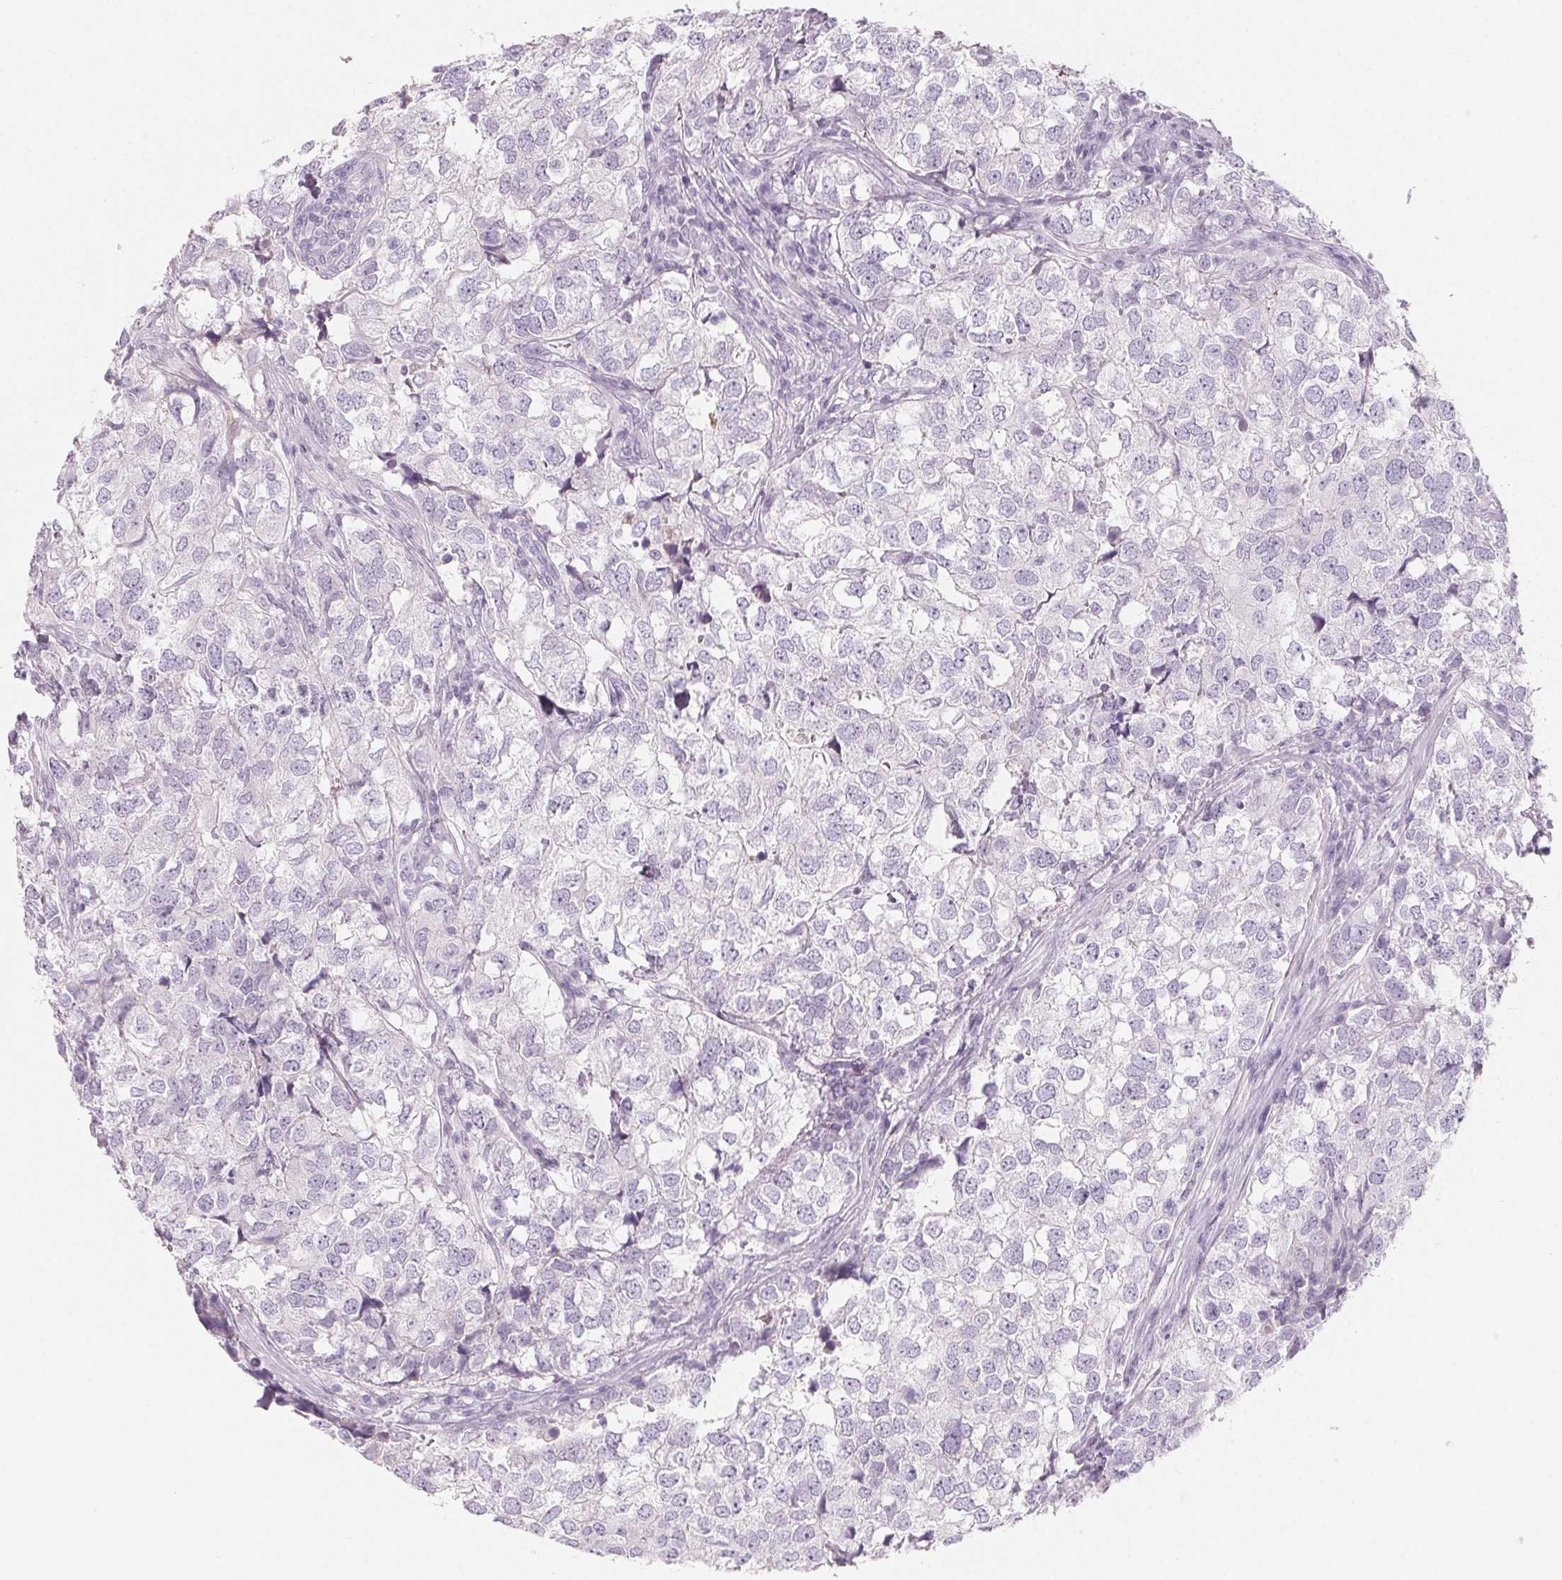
{"staining": {"intensity": "negative", "quantity": "none", "location": "none"}, "tissue": "breast cancer", "cell_type": "Tumor cells", "image_type": "cancer", "snomed": [{"axis": "morphology", "description": "Duct carcinoma"}, {"axis": "topography", "description": "Breast"}], "caption": "The IHC photomicrograph has no significant staining in tumor cells of breast cancer (invasive ductal carcinoma) tissue. (Brightfield microscopy of DAB immunohistochemistry at high magnification).", "gene": "SH3GL2", "patient": {"sex": "female", "age": 30}}